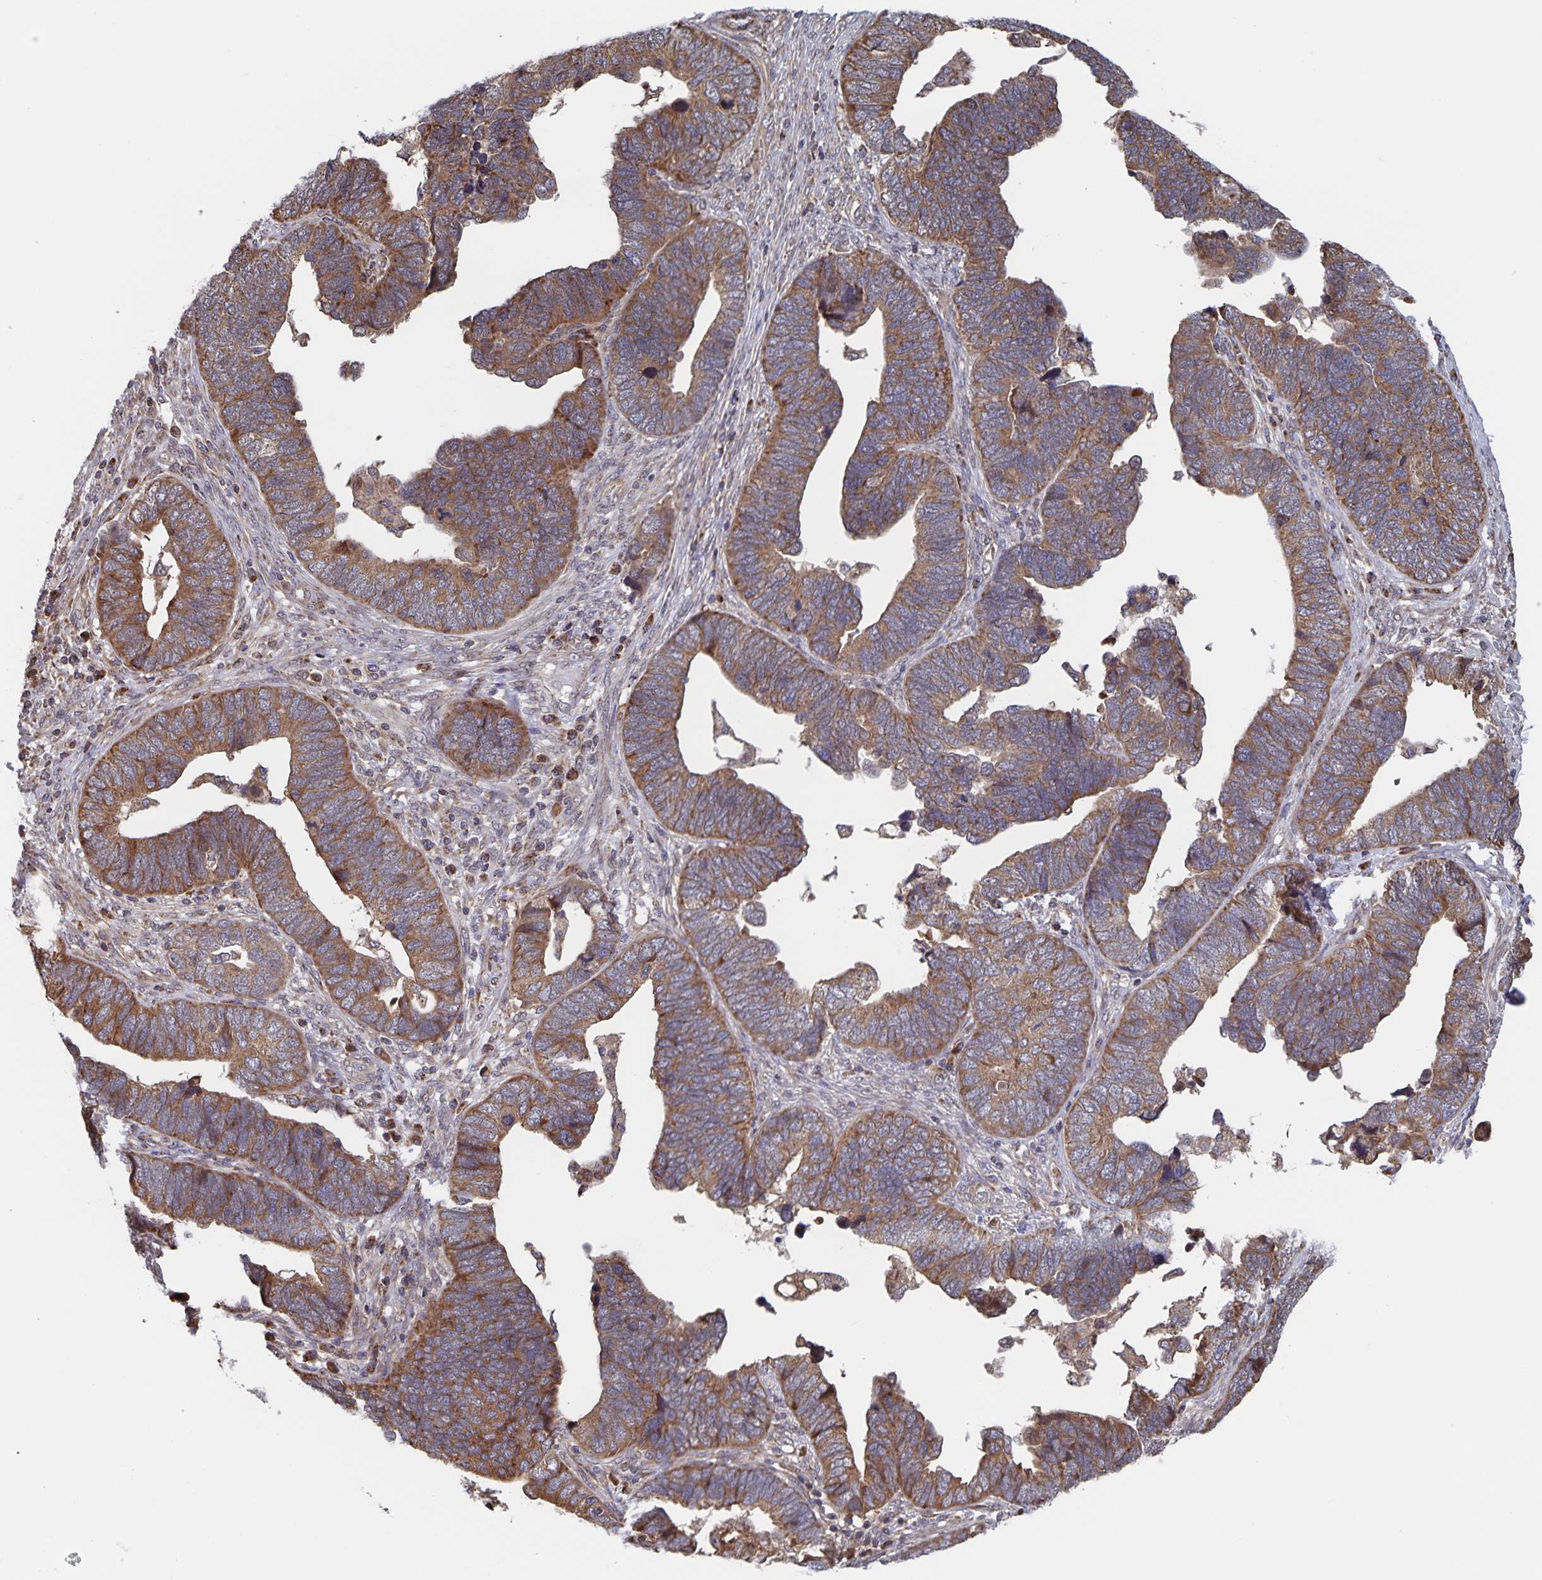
{"staining": {"intensity": "moderate", "quantity": ">75%", "location": "cytoplasmic/membranous"}, "tissue": "endometrial cancer", "cell_type": "Tumor cells", "image_type": "cancer", "snomed": [{"axis": "morphology", "description": "Adenocarcinoma, NOS"}, {"axis": "topography", "description": "Endometrium"}], "caption": "IHC image of neoplastic tissue: human endometrial cancer stained using immunohistochemistry (IHC) reveals medium levels of moderate protein expression localized specifically in the cytoplasmic/membranous of tumor cells, appearing as a cytoplasmic/membranous brown color.", "gene": "ACACA", "patient": {"sex": "female", "age": 79}}